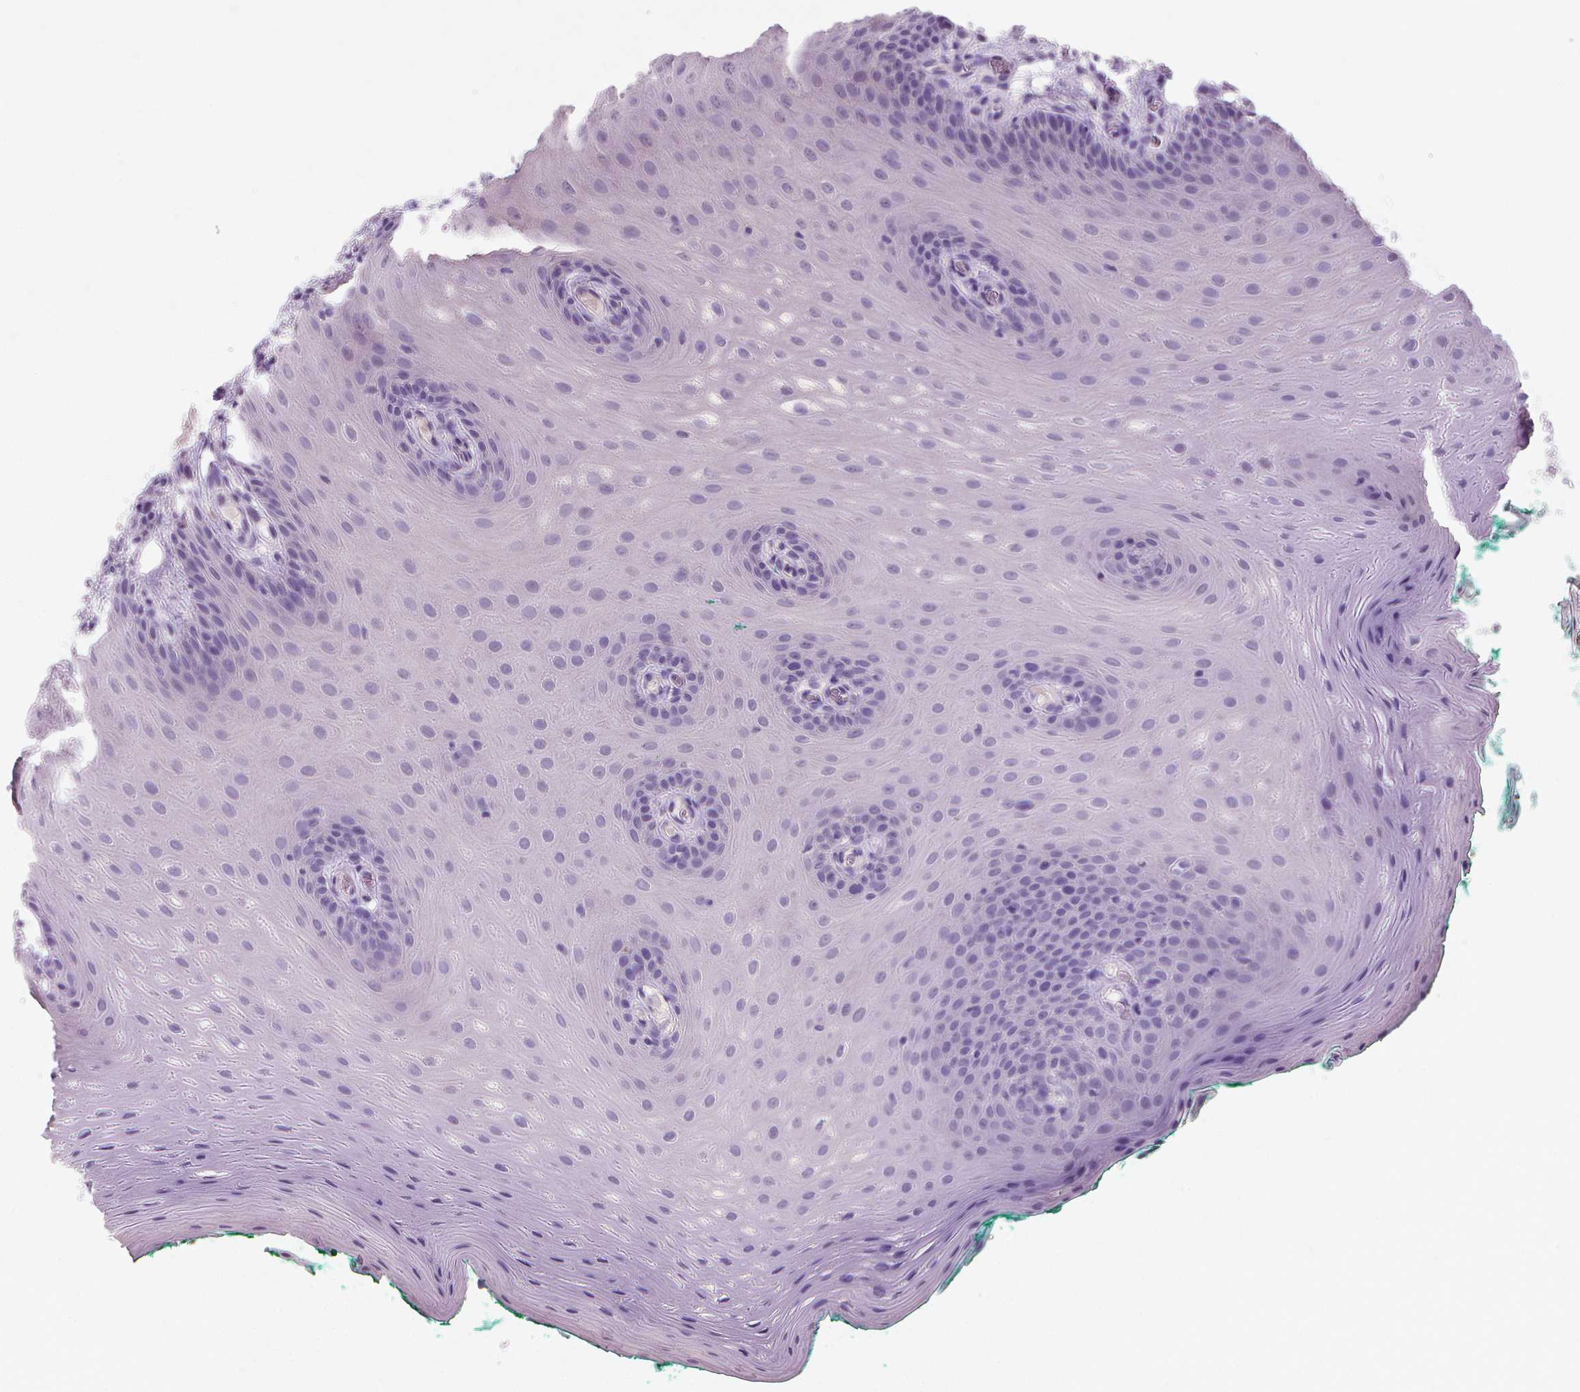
{"staining": {"intensity": "negative", "quantity": "none", "location": "none"}, "tissue": "oral mucosa", "cell_type": "Squamous epithelial cells", "image_type": "normal", "snomed": [{"axis": "morphology", "description": "Normal tissue, NOS"}, {"axis": "morphology", "description": "Squamous cell carcinoma, NOS"}, {"axis": "topography", "description": "Oral tissue"}, {"axis": "topography", "description": "Head-Neck"}], "caption": "Immunohistochemistry histopathology image of unremarkable oral mucosa stained for a protein (brown), which reveals no positivity in squamous epithelial cells.", "gene": "XPNPEP2", "patient": {"sex": "male", "age": 78}}